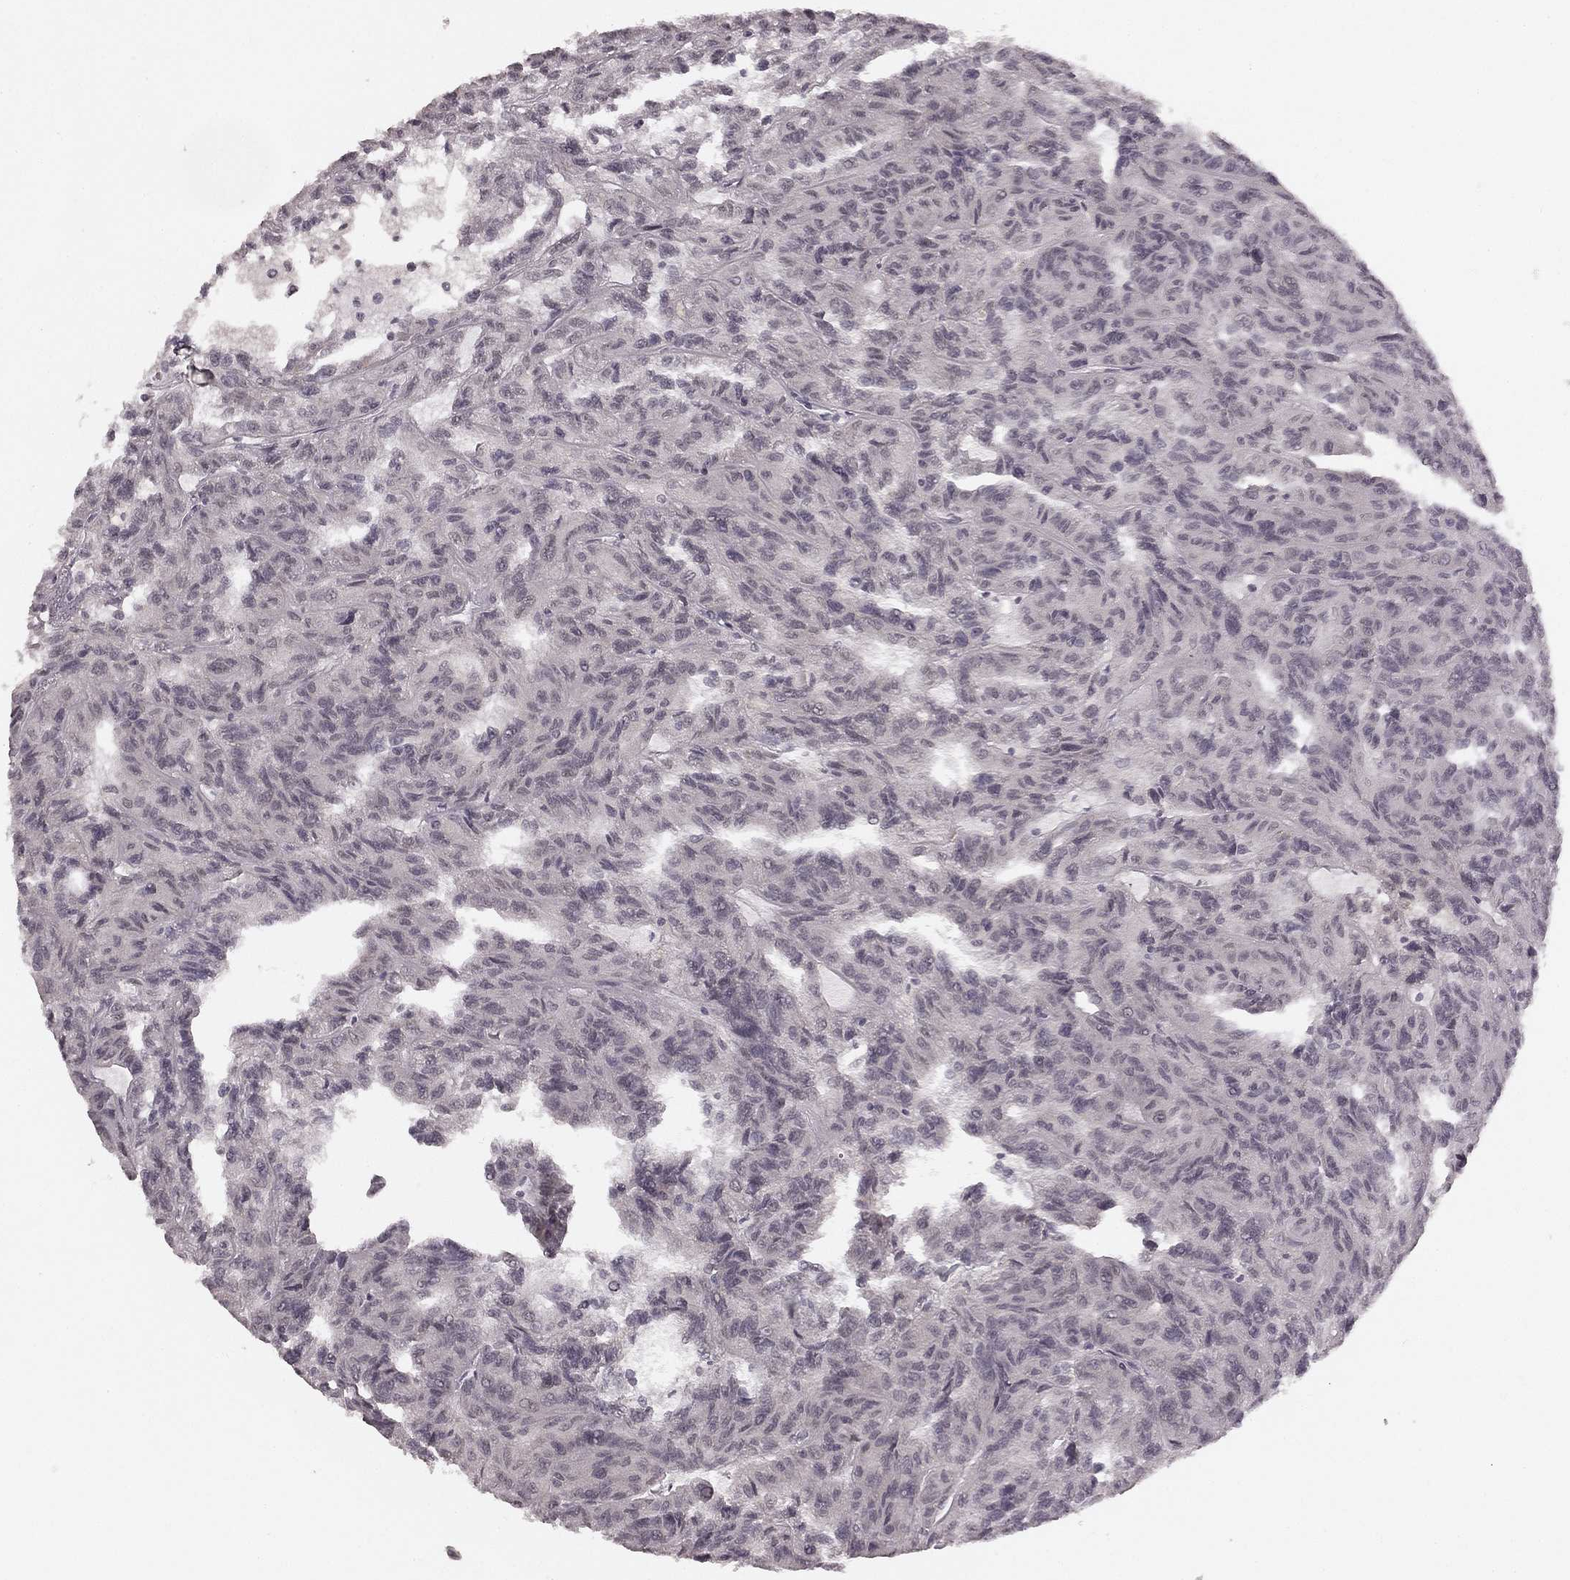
{"staining": {"intensity": "negative", "quantity": "none", "location": "none"}, "tissue": "renal cancer", "cell_type": "Tumor cells", "image_type": "cancer", "snomed": [{"axis": "morphology", "description": "Adenocarcinoma, NOS"}, {"axis": "topography", "description": "Kidney"}], "caption": "Image shows no significant protein staining in tumor cells of adenocarcinoma (renal).", "gene": "HCN4", "patient": {"sex": "male", "age": 79}}